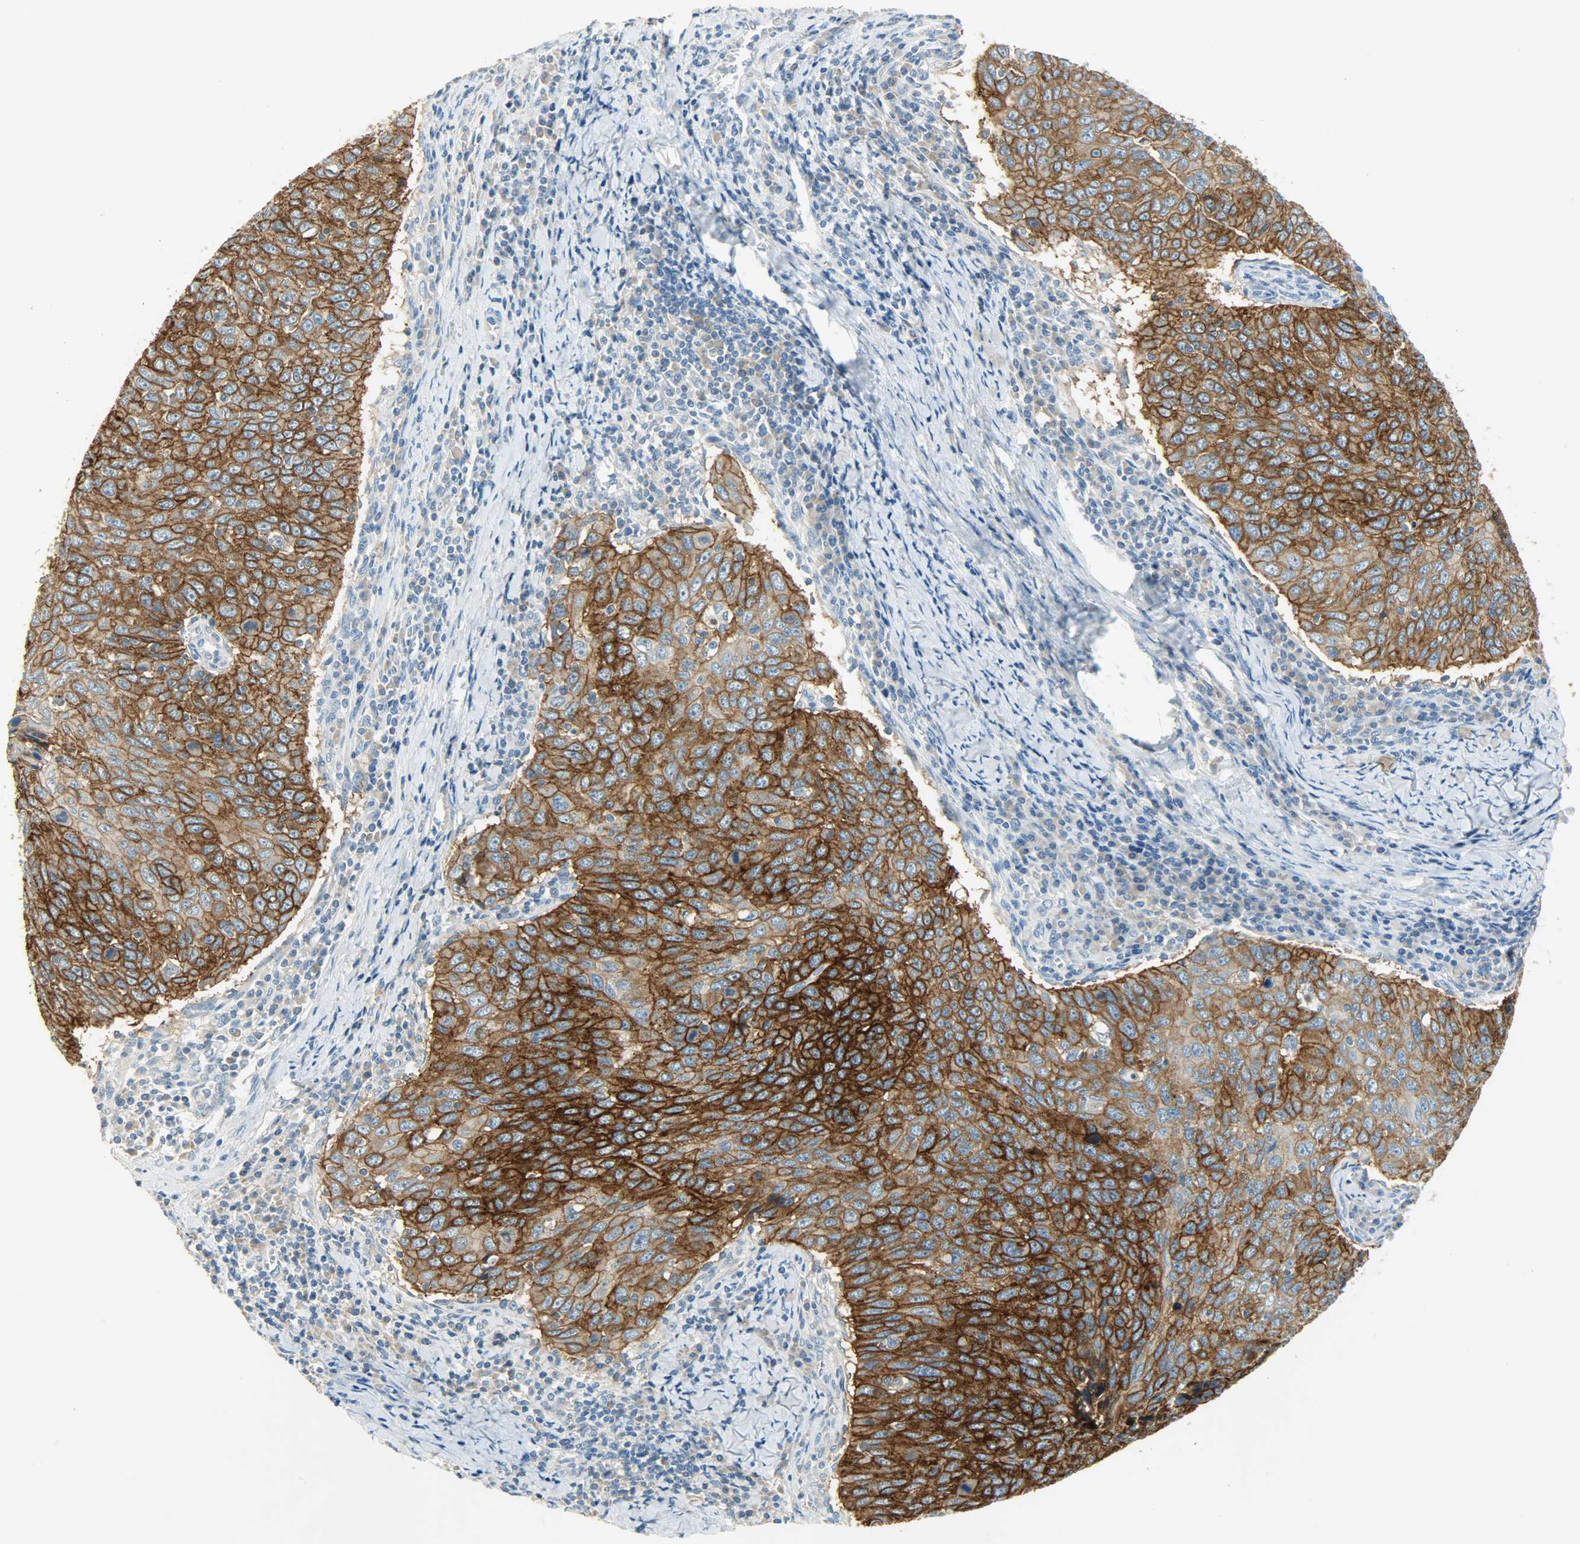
{"staining": {"intensity": "strong", "quantity": ">75%", "location": "cytoplasmic/membranous"}, "tissue": "cervical cancer", "cell_type": "Tumor cells", "image_type": "cancer", "snomed": [{"axis": "morphology", "description": "Squamous cell carcinoma, NOS"}, {"axis": "topography", "description": "Cervix"}], "caption": "A brown stain shows strong cytoplasmic/membranous expression of a protein in cervical squamous cell carcinoma tumor cells.", "gene": "DSG2", "patient": {"sex": "female", "age": 53}}